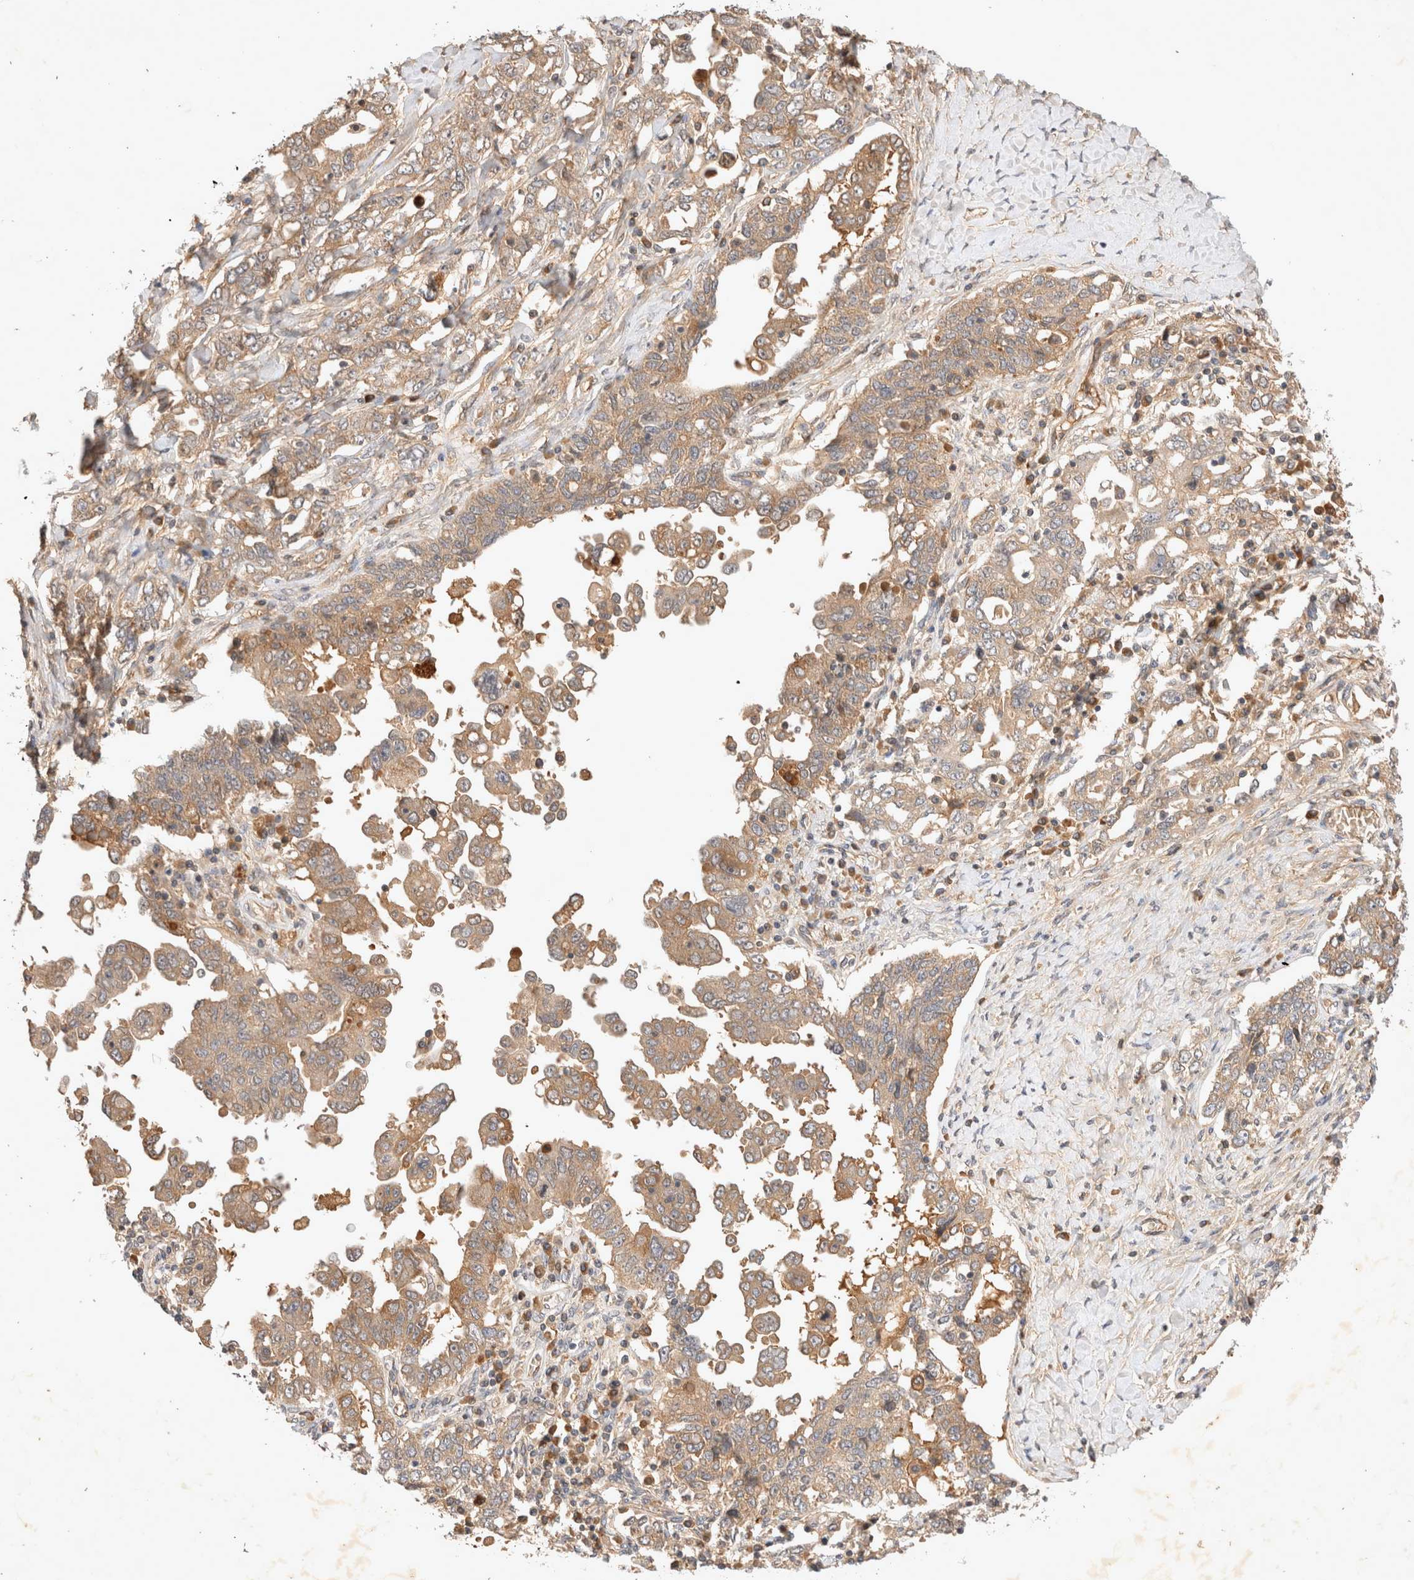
{"staining": {"intensity": "moderate", "quantity": ">75%", "location": "cytoplasmic/membranous"}, "tissue": "ovarian cancer", "cell_type": "Tumor cells", "image_type": "cancer", "snomed": [{"axis": "morphology", "description": "Carcinoma, endometroid"}, {"axis": "topography", "description": "Ovary"}], "caption": "Brown immunohistochemical staining in ovarian endometroid carcinoma demonstrates moderate cytoplasmic/membranous expression in approximately >75% of tumor cells. The staining was performed using DAB to visualize the protein expression in brown, while the nuclei were stained in blue with hematoxylin (Magnification: 20x).", "gene": "YES1", "patient": {"sex": "female", "age": 62}}